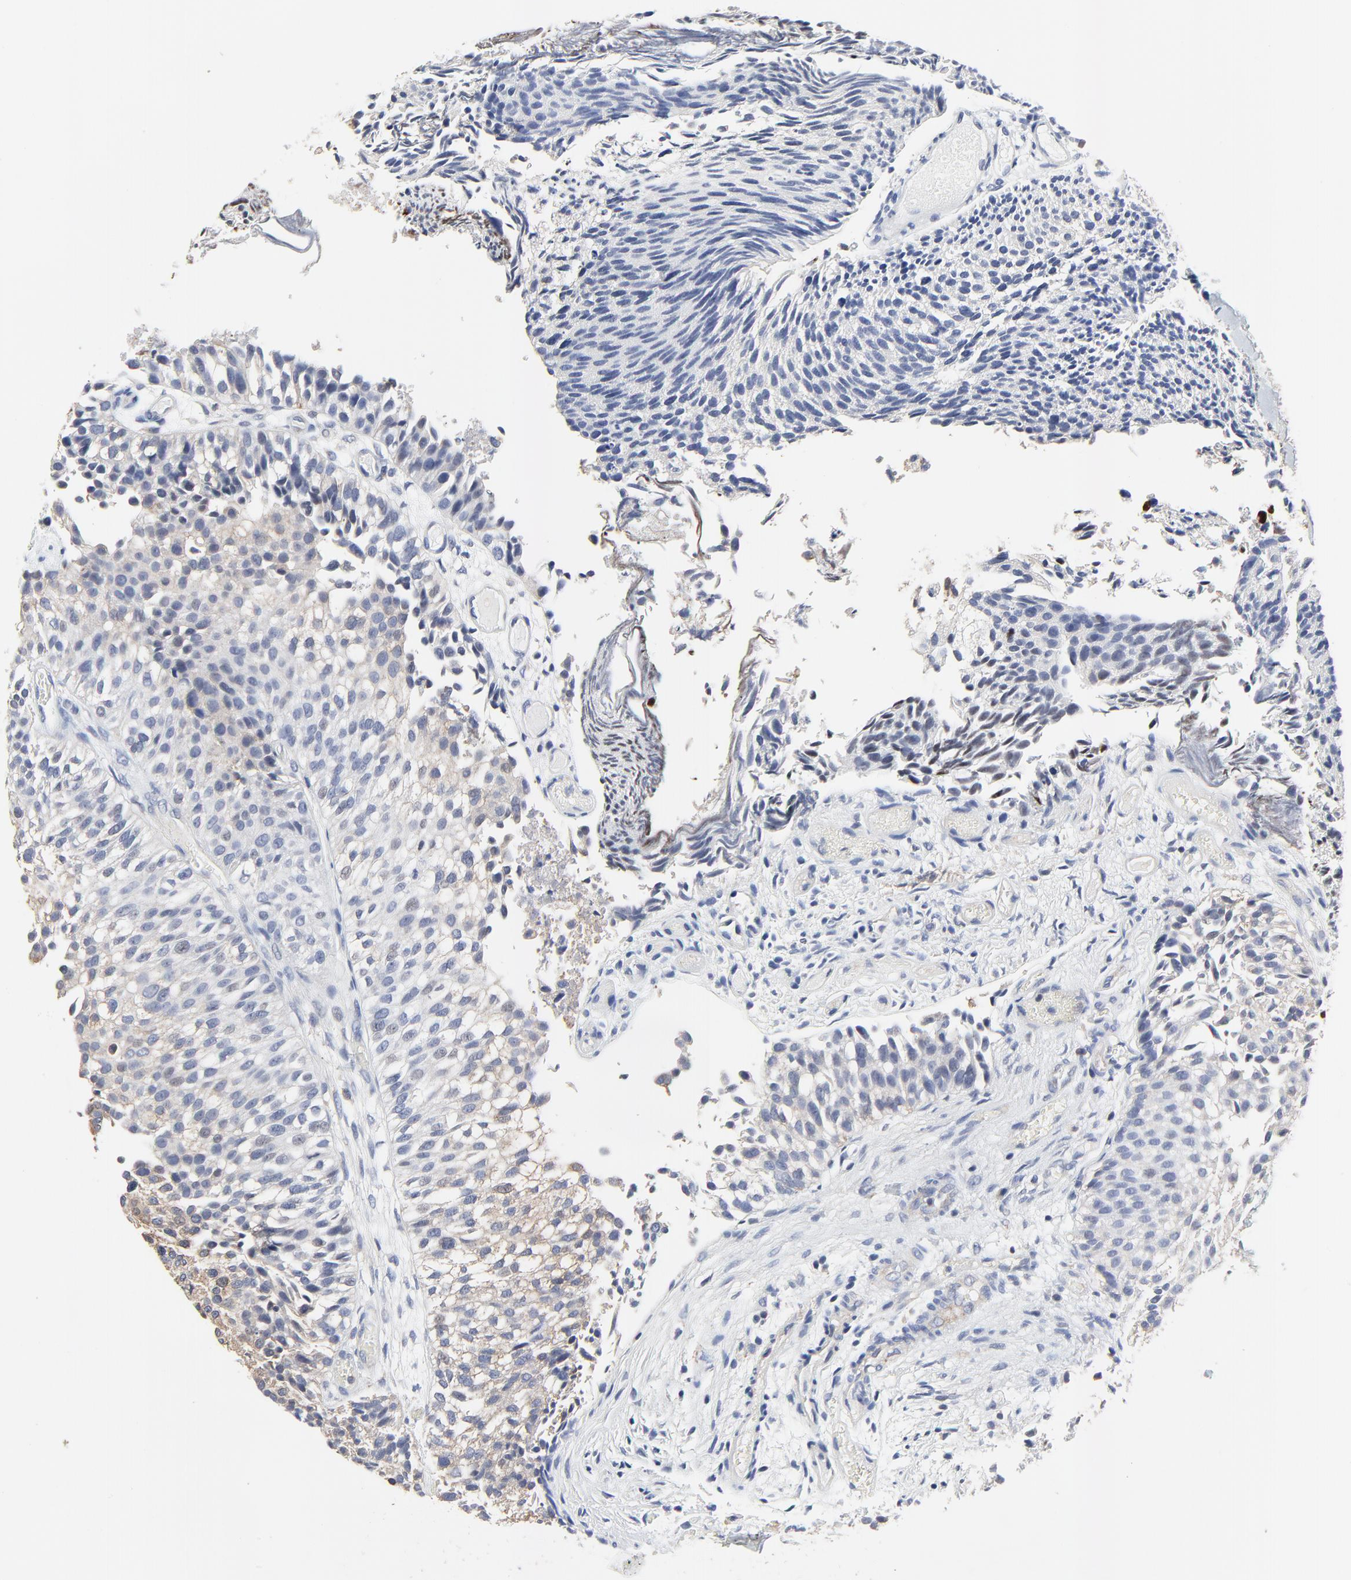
{"staining": {"intensity": "weak", "quantity": "<25%", "location": "cytoplasmic/membranous"}, "tissue": "urothelial cancer", "cell_type": "Tumor cells", "image_type": "cancer", "snomed": [{"axis": "morphology", "description": "Urothelial carcinoma, Low grade"}, {"axis": "topography", "description": "Urinary bladder"}], "caption": "Immunohistochemistry photomicrograph of neoplastic tissue: urothelial carcinoma (low-grade) stained with DAB (3,3'-diaminobenzidine) demonstrates no significant protein staining in tumor cells. (Immunohistochemistry, brightfield microscopy, high magnification).", "gene": "NXF3", "patient": {"sex": "male", "age": 84}}